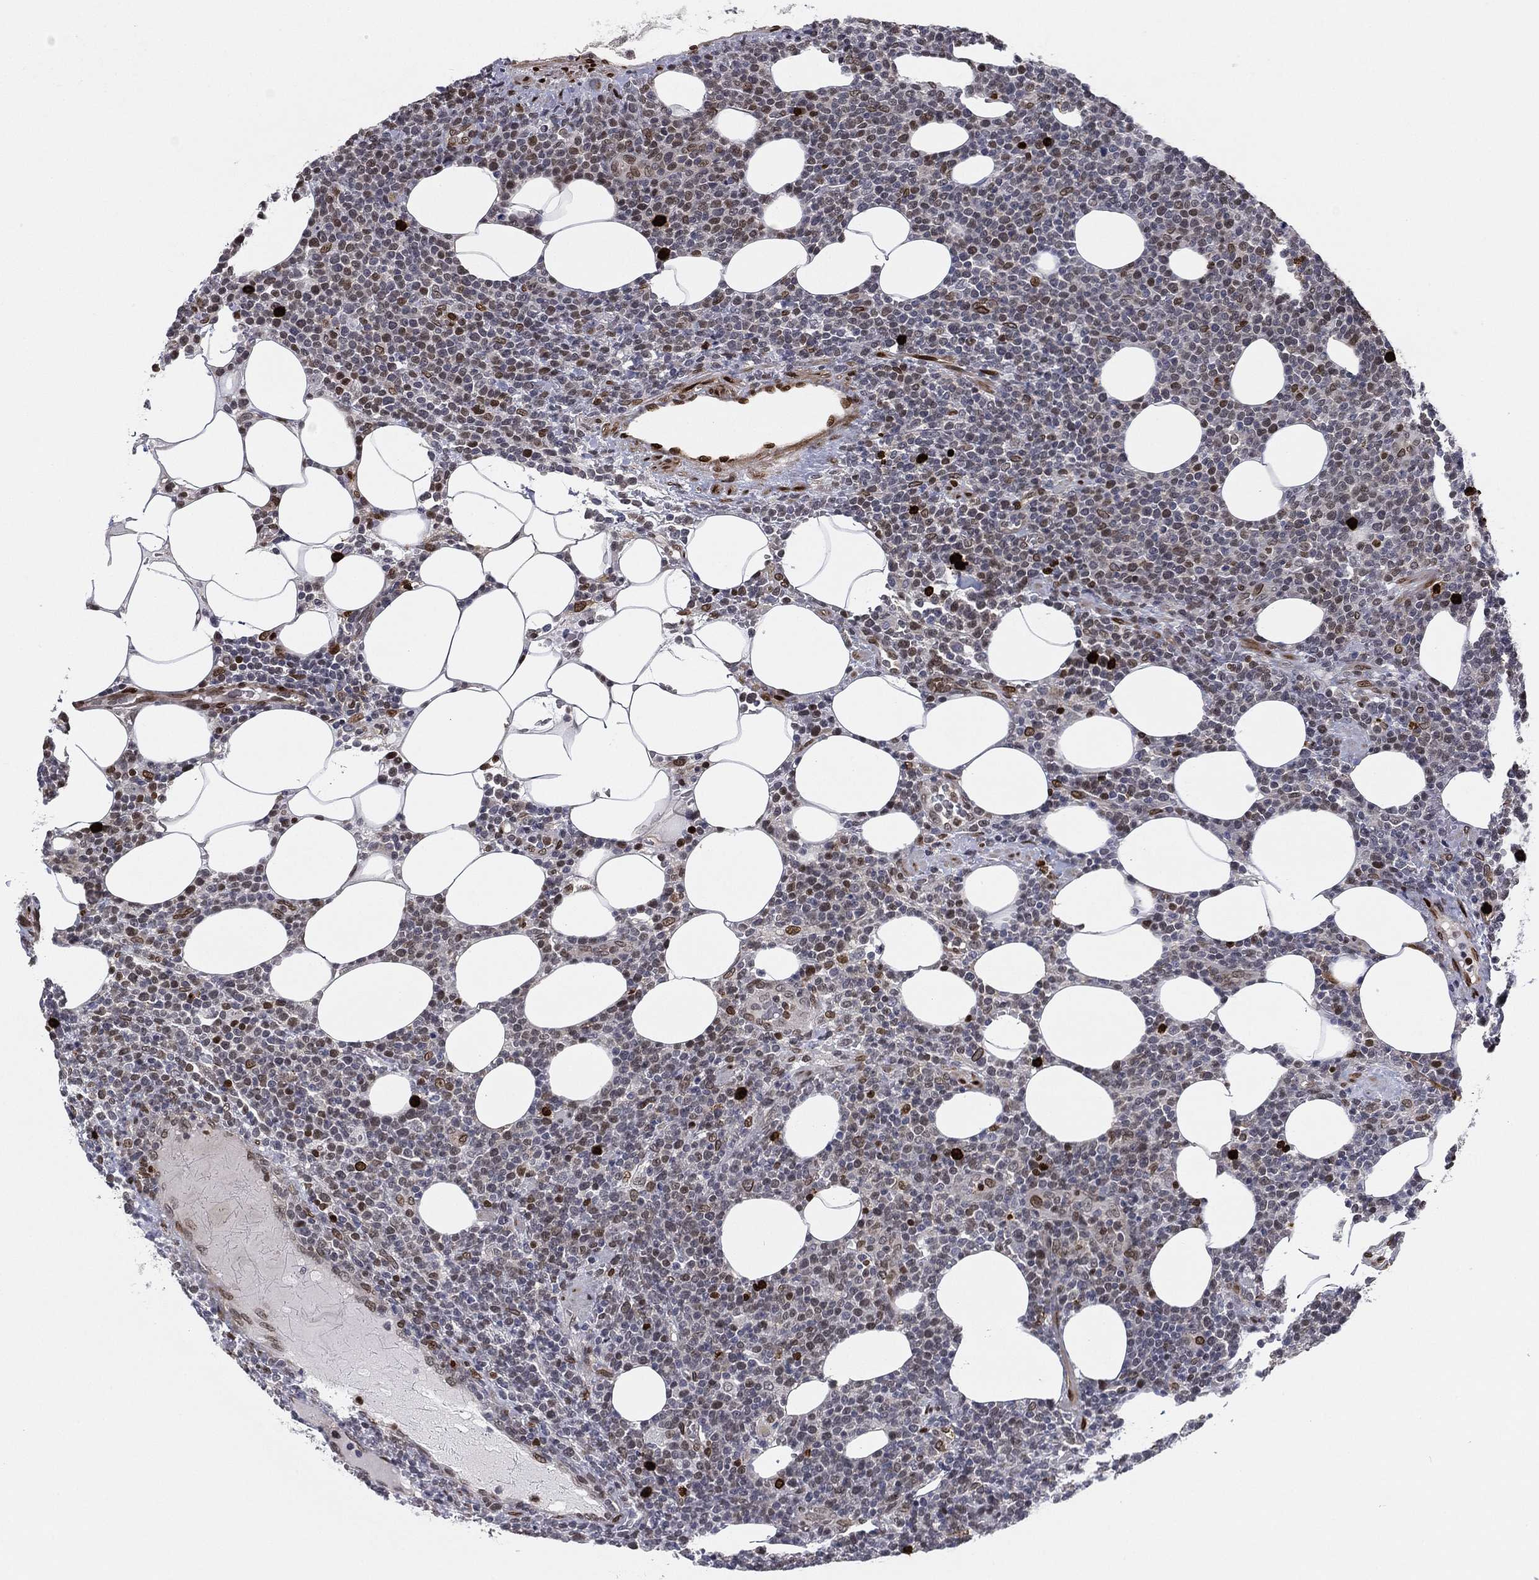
{"staining": {"intensity": "moderate", "quantity": "25%-75%", "location": "nuclear"}, "tissue": "lymphoma", "cell_type": "Tumor cells", "image_type": "cancer", "snomed": [{"axis": "morphology", "description": "Malignant lymphoma, non-Hodgkin's type, High grade"}, {"axis": "topography", "description": "Lymph node"}], "caption": "Immunohistochemistry photomicrograph of neoplastic tissue: human lymphoma stained using immunohistochemistry (IHC) exhibits medium levels of moderate protein expression localized specifically in the nuclear of tumor cells, appearing as a nuclear brown color.", "gene": "LMNB1", "patient": {"sex": "male", "age": 61}}